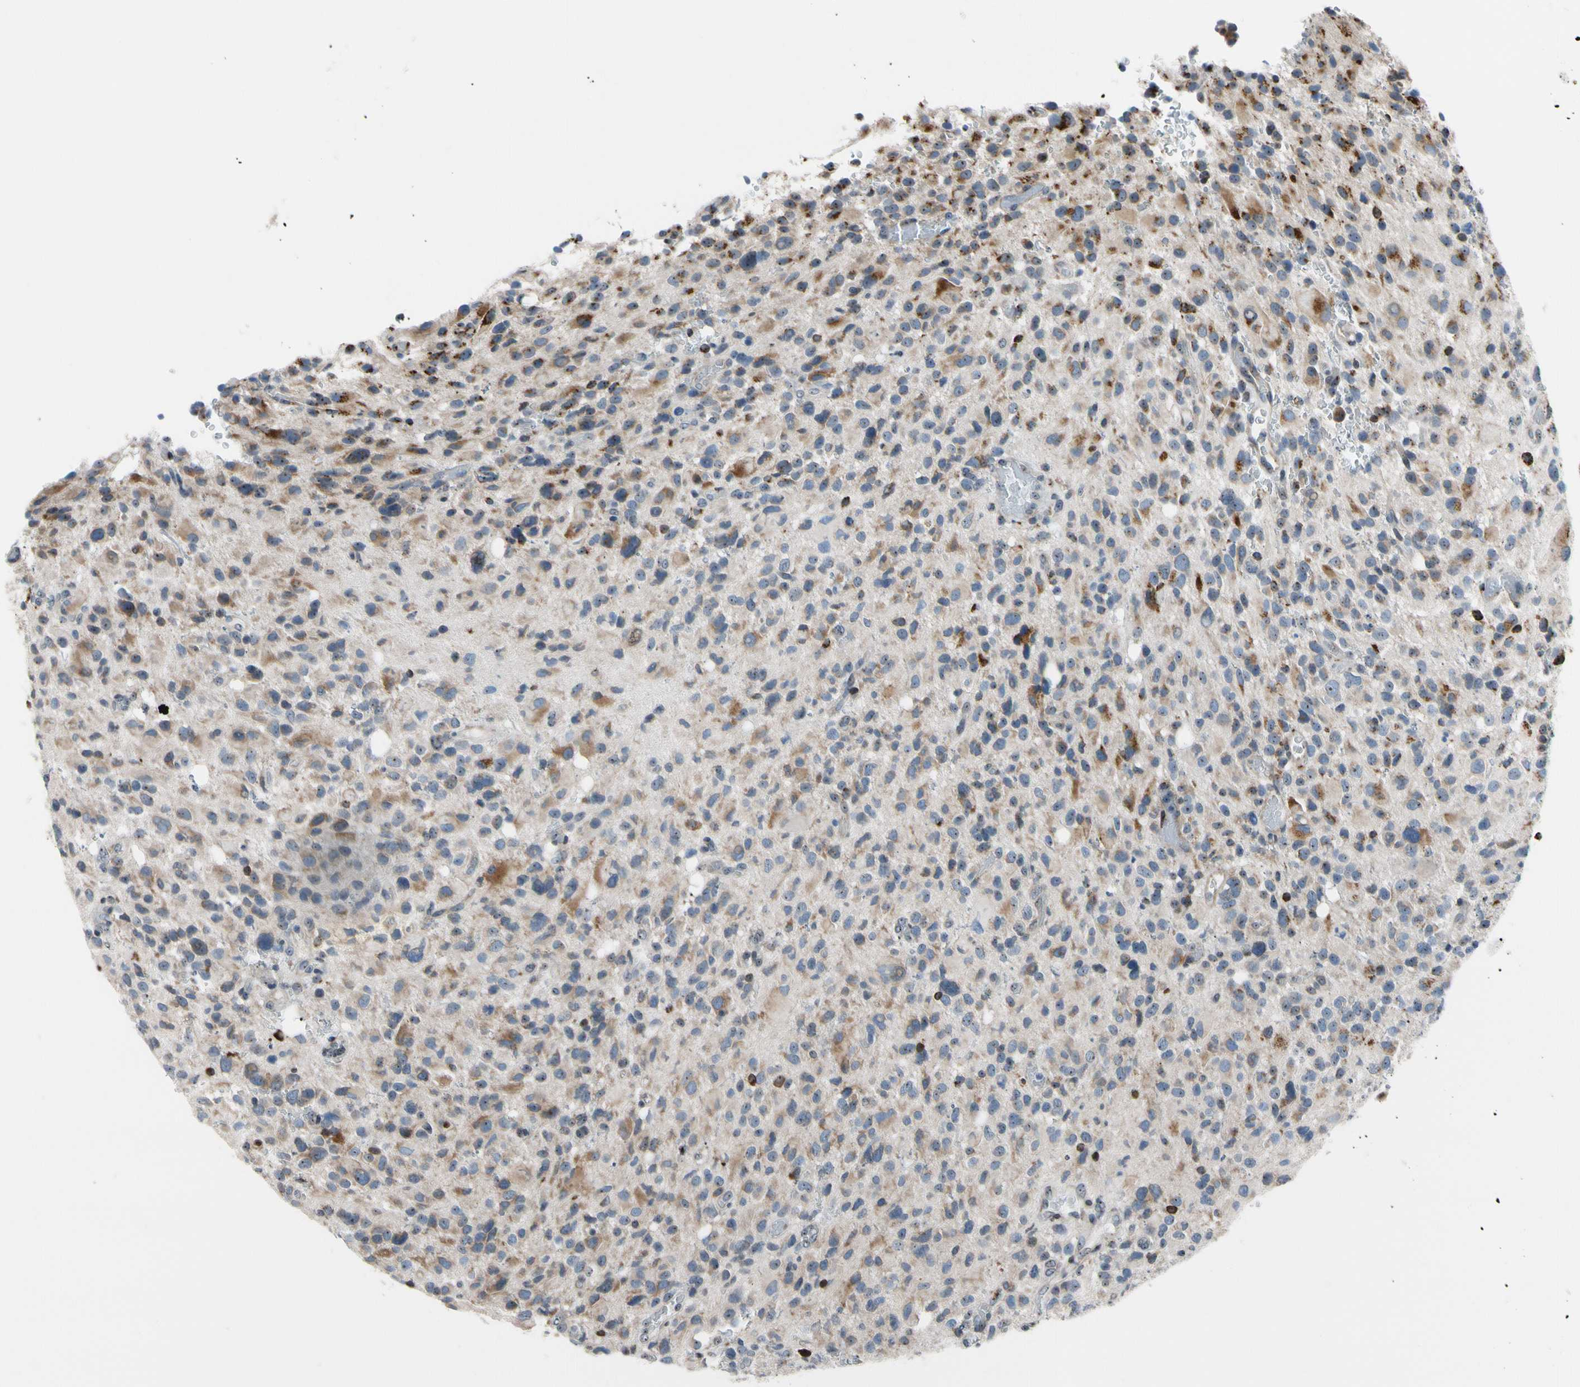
{"staining": {"intensity": "moderate", "quantity": ">75%", "location": "cytoplasmic/membranous"}, "tissue": "glioma", "cell_type": "Tumor cells", "image_type": "cancer", "snomed": [{"axis": "morphology", "description": "Glioma, malignant, High grade"}, {"axis": "topography", "description": "Brain"}], "caption": "IHC of human glioma shows medium levels of moderate cytoplasmic/membranous staining in approximately >75% of tumor cells. The staining was performed using DAB, with brown indicating positive protein expression. Nuclei are stained blue with hematoxylin.", "gene": "TMED7", "patient": {"sex": "male", "age": 48}}